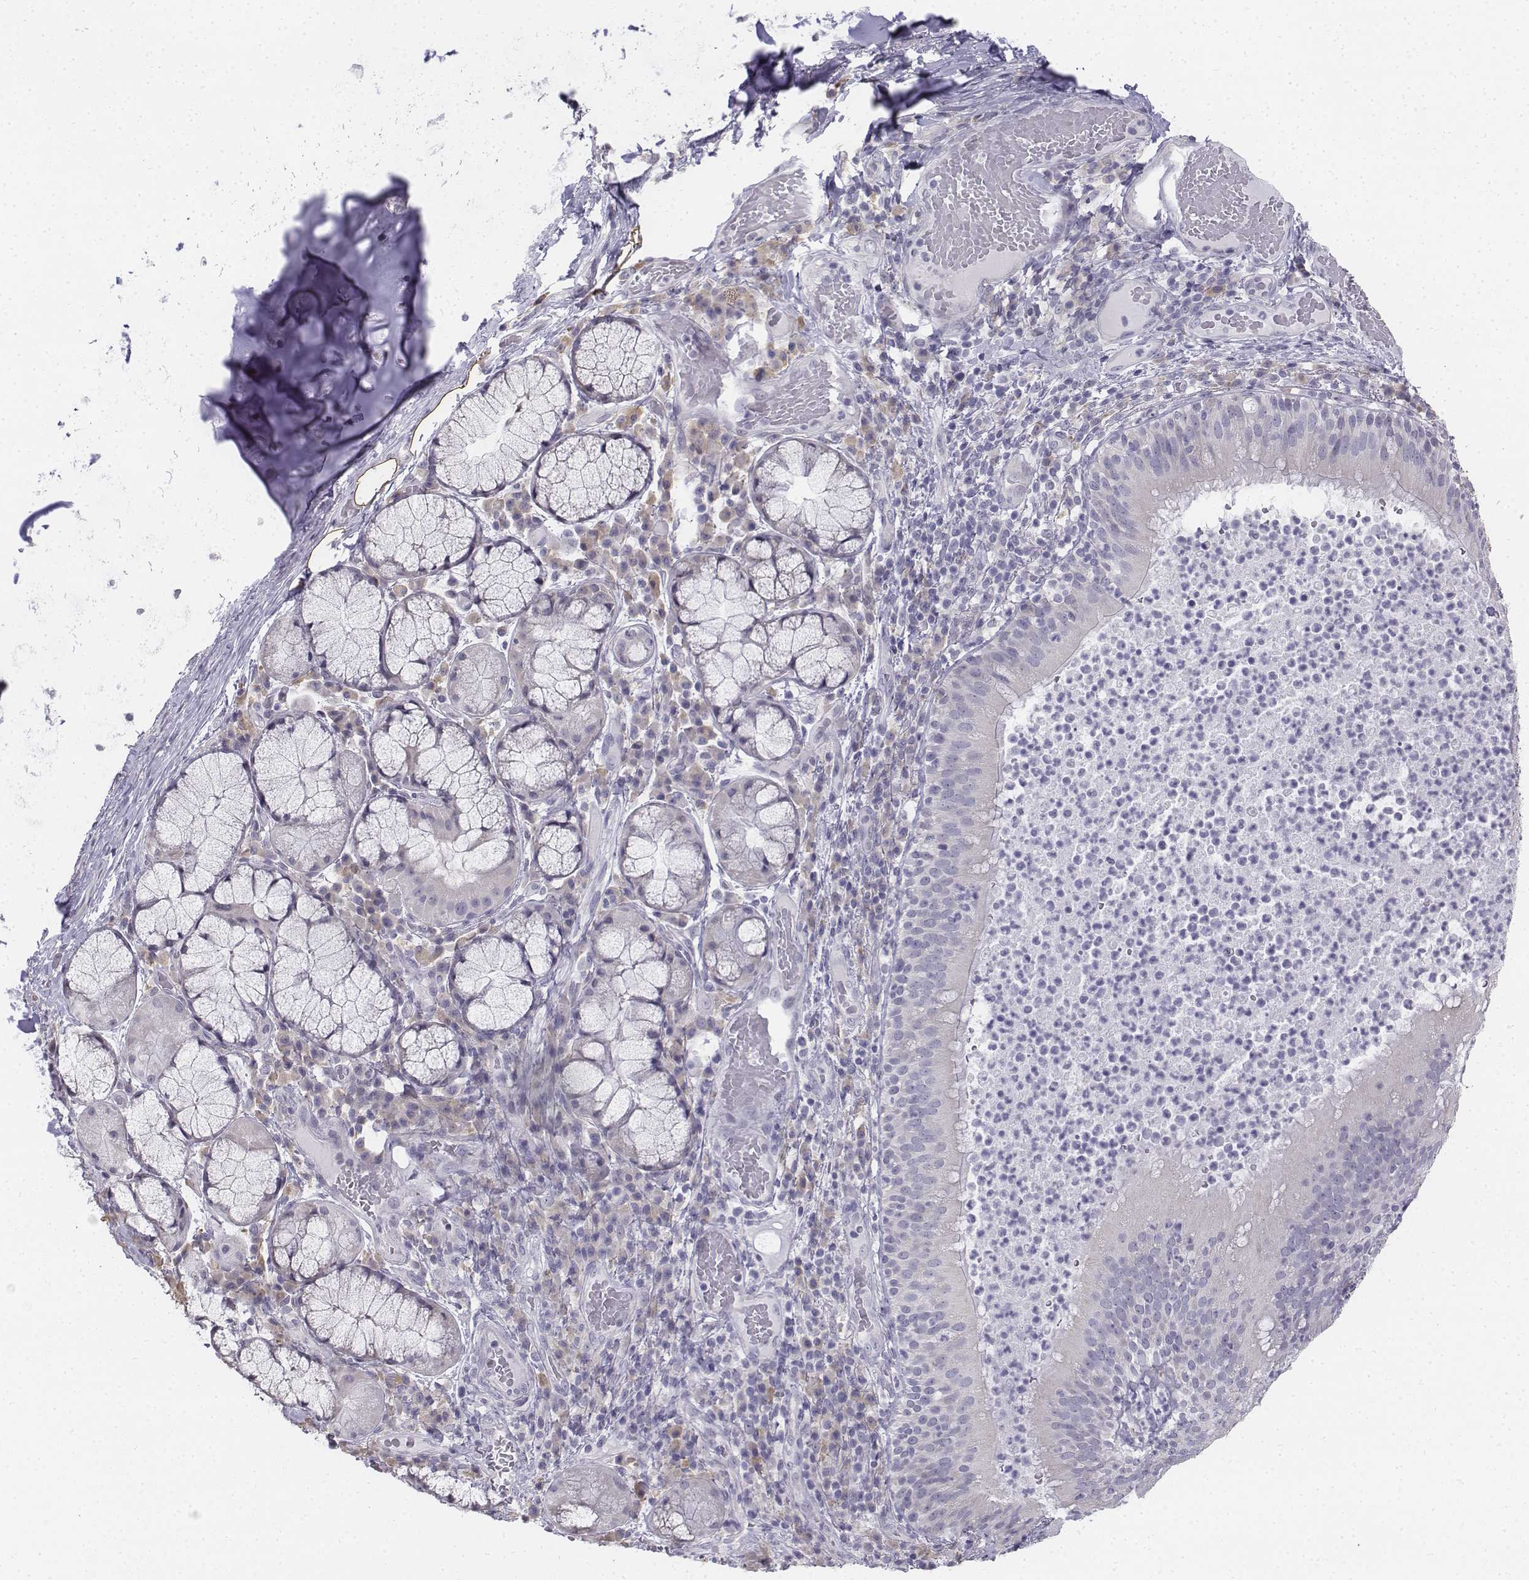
{"staining": {"intensity": "negative", "quantity": "none", "location": "none"}, "tissue": "bronchus", "cell_type": "Respiratory epithelial cells", "image_type": "normal", "snomed": [{"axis": "morphology", "description": "Normal tissue, NOS"}, {"axis": "topography", "description": "Lymph node"}, {"axis": "topography", "description": "Bronchus"}], "caption": "This is an immunohistochemistry image of benign bronchus. There is no staining in respiratory epithelial cells.", "gene": "PENK", "patient": {"sex": "male", "age": 56}}